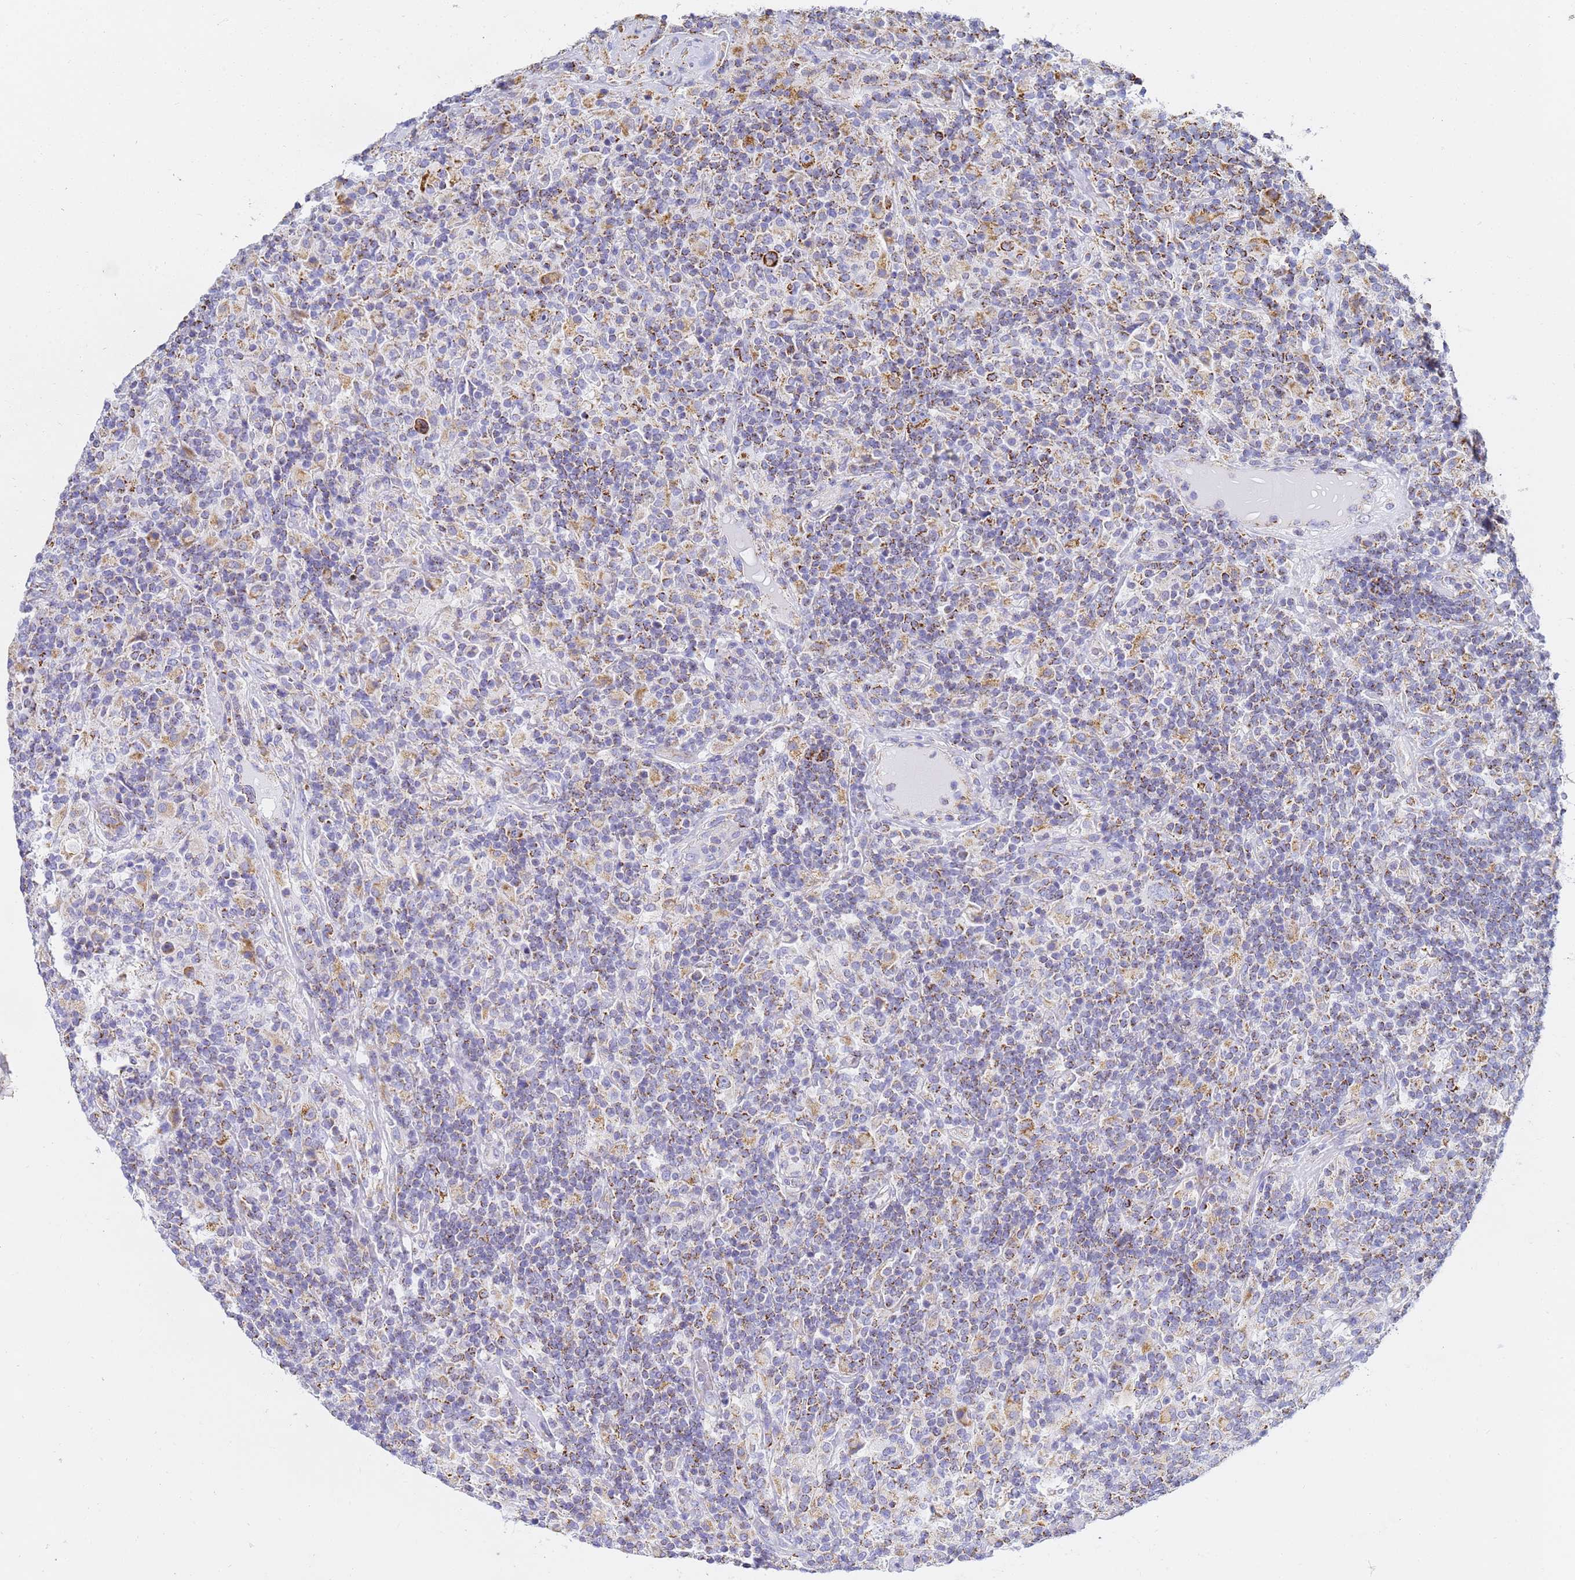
{"staining": {"intensity": "moderate", "quantity": ">75%", "location": "cytoplasmic/membranous"}, "tissue": "lymphoma", "cell_type": "Tumor cells", "image_type": "cancer", "snomed": [{"axis": "morphology", "description": "Hodgkin's disease, NOS"}, {"axis": "topography", "description": "Lymph node"}], "caption": "The immunohistochemical stain highlights moderate cytoplasmic/membranous positivity in tumor cells of lymphoma tissue.", "gene": "CNIH4", "patient": {"sex": "male", "age": 70}}